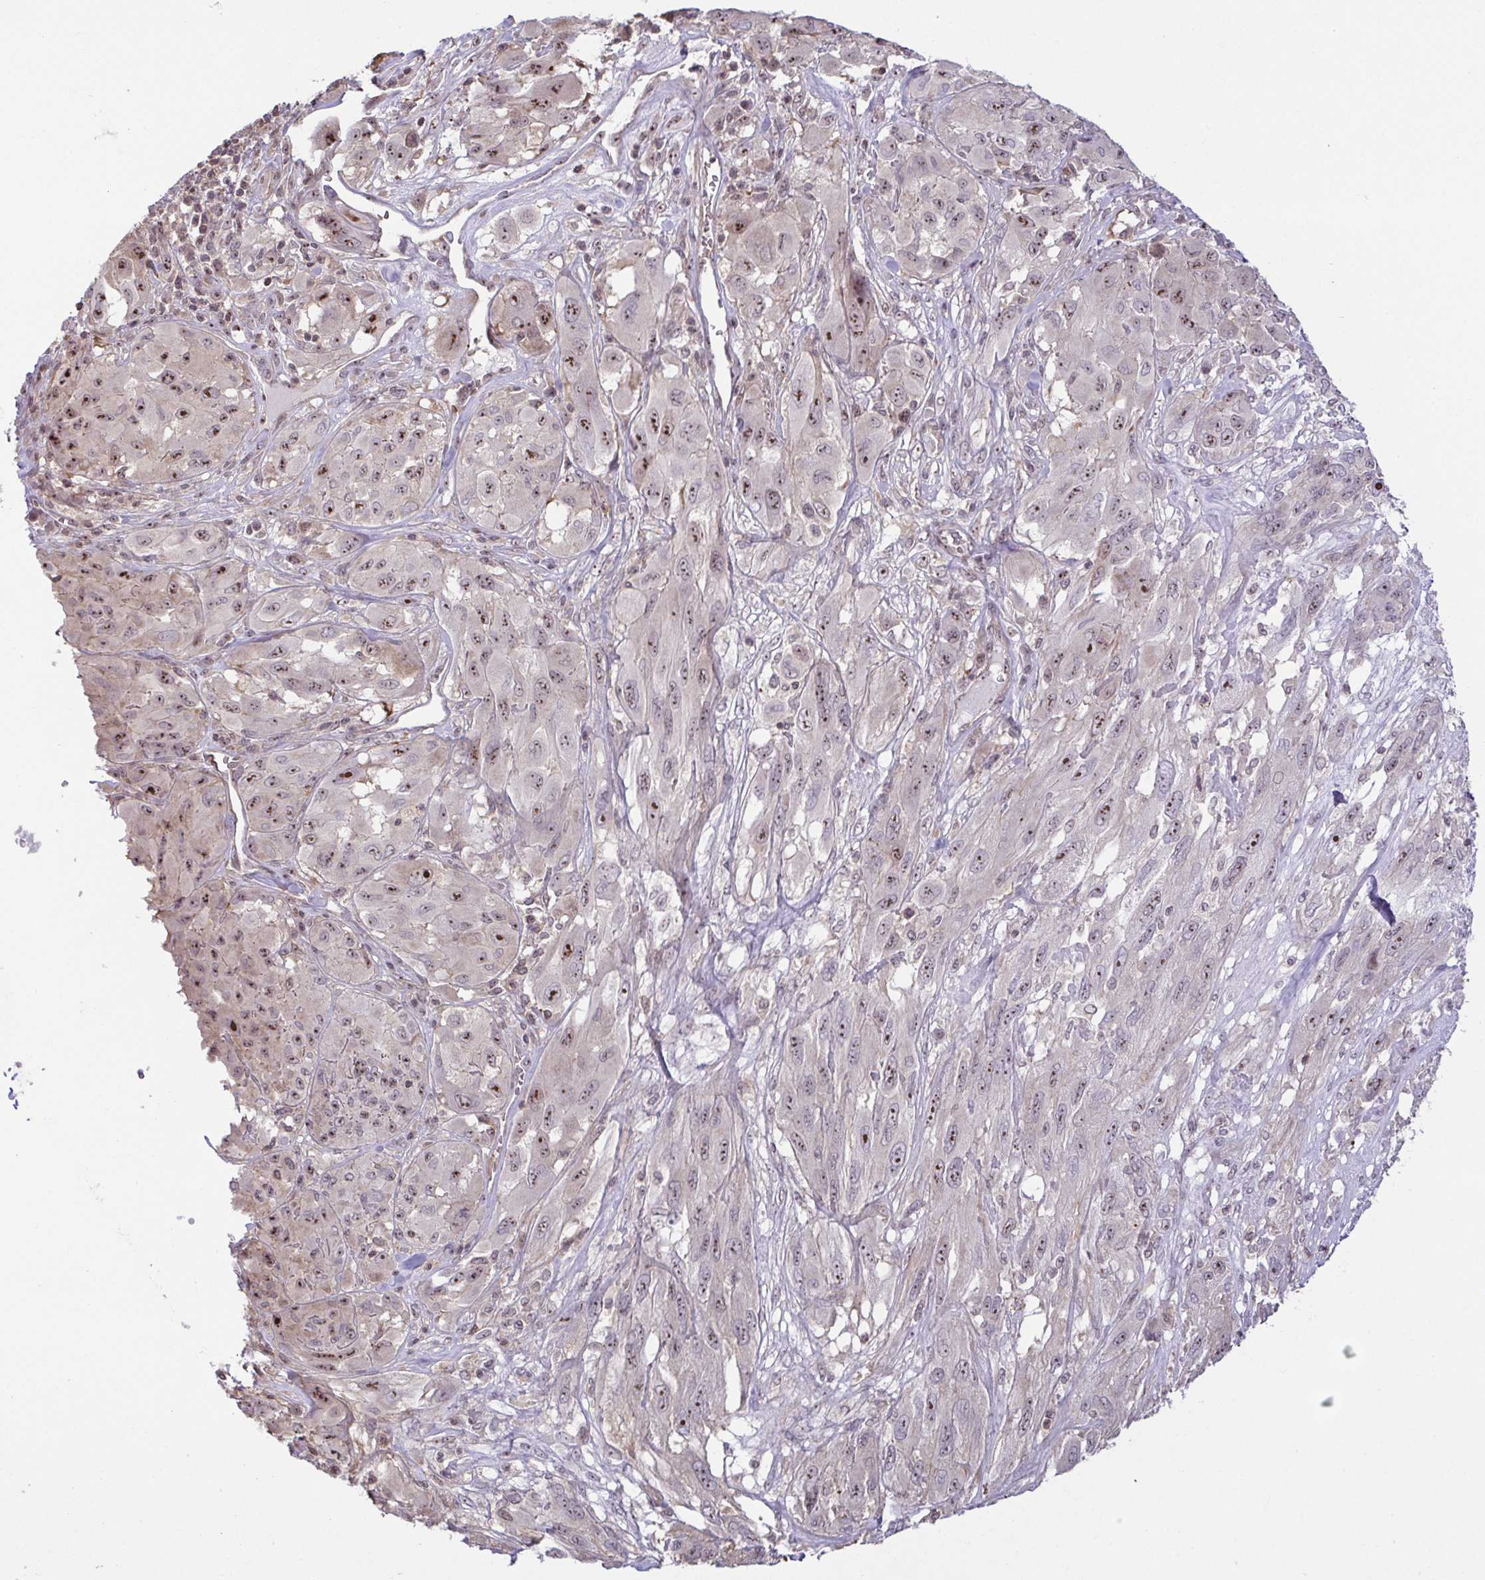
{"staining": {"intensity": "moderate", "quantity": "25%-75%", "location": "nuclear"}, "tissue": "melanoma", "cell_type": "Tumor cells", "image_type": "cancer", "snomed": [{"axis": "morphology", "description": "Malignant melanoma, NOS"}, {"axis": "topography", "description": "Skin"}], "caption": "Malignant melanoma stained with a protein marker displays moderate staining in tumor cells.", "gene": "RSL24D1", "patient": {"sex": "female", "age": 91}}